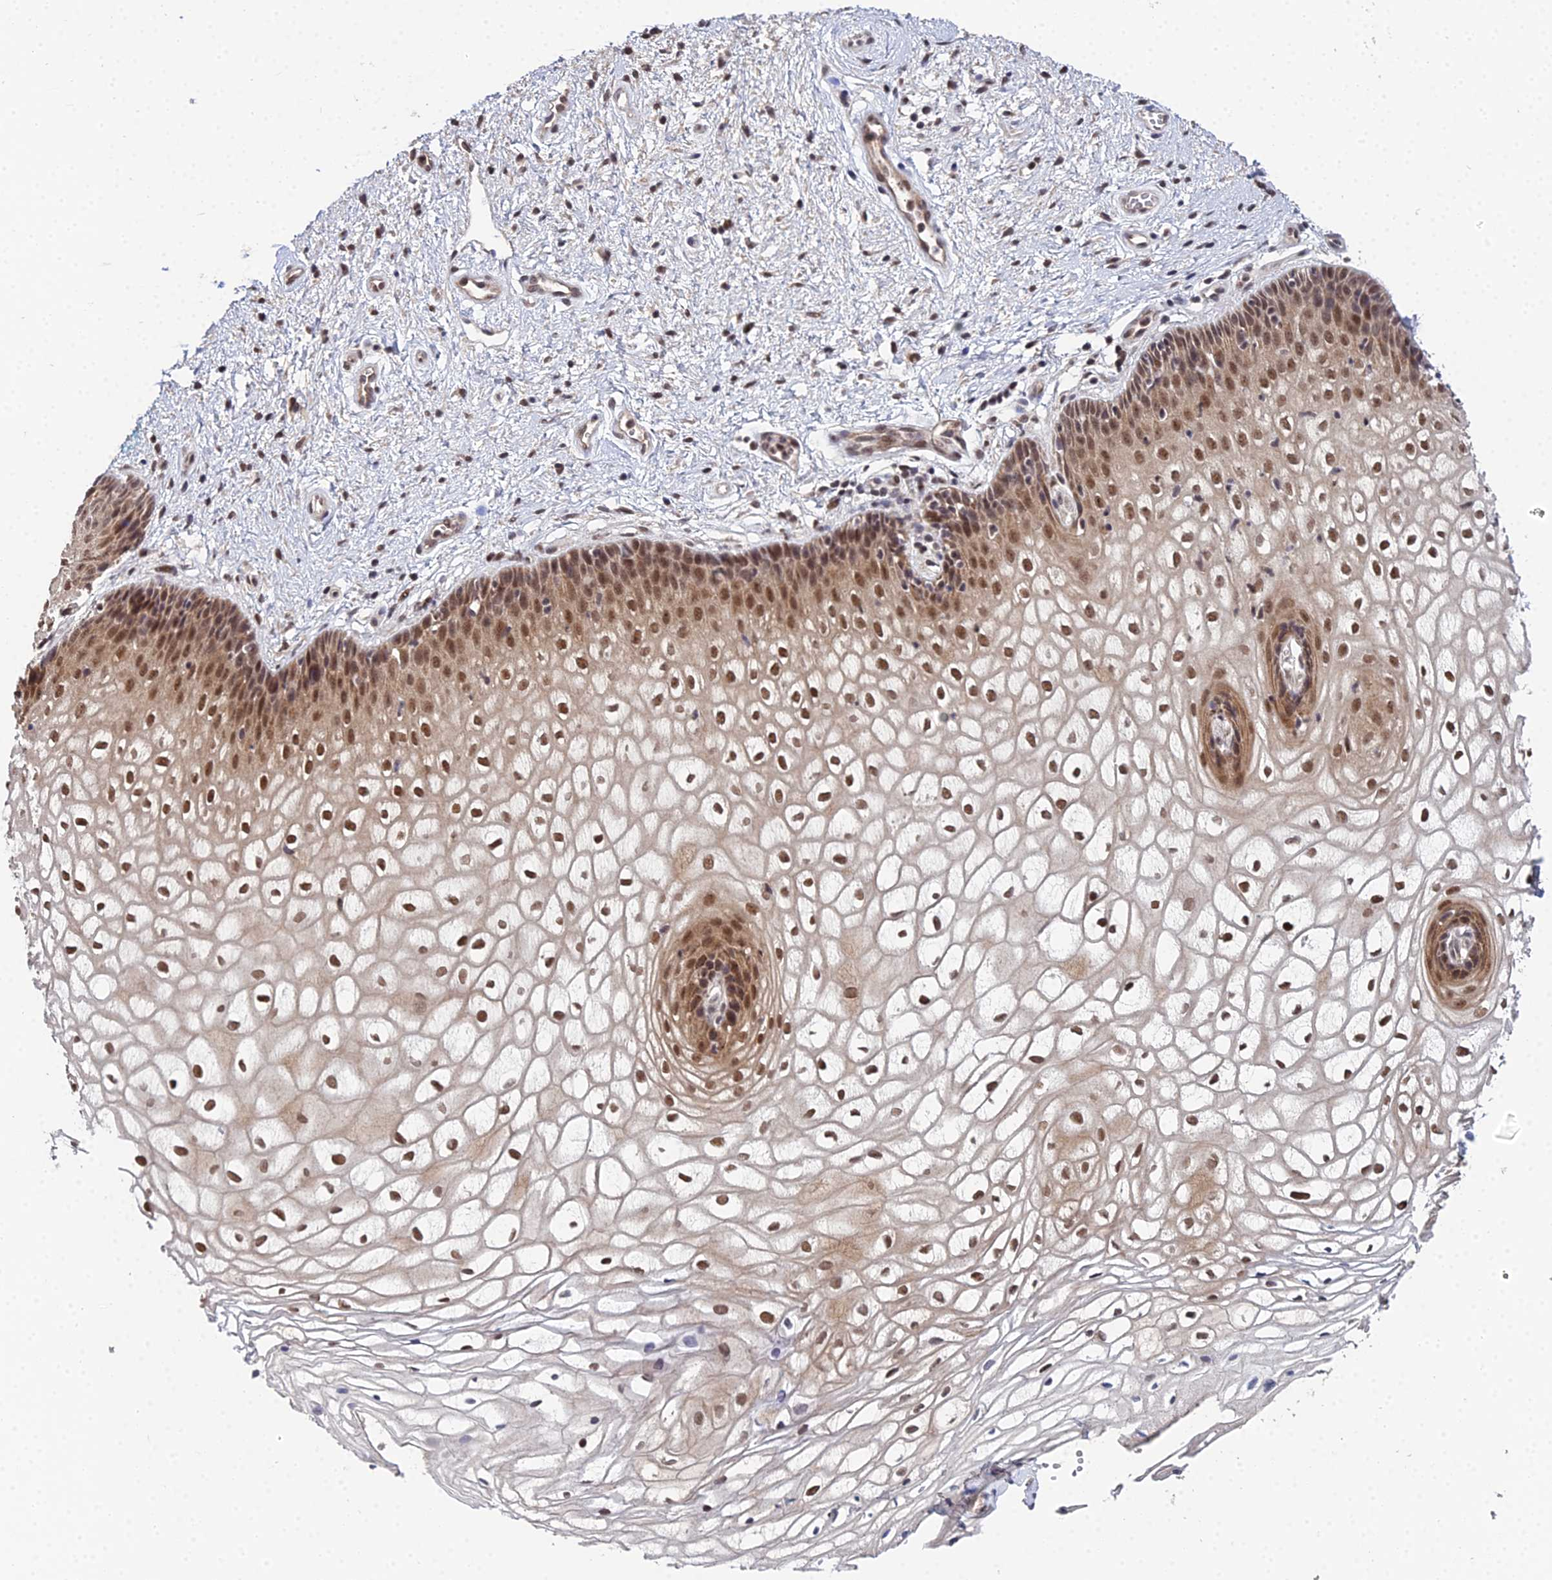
{"staining": {"intensity": "moderate", "quantity": ">75%", "location": "cytoplasmic/membranous,nuclear"}, "tissue": "vagina", "cell_type": "Squamous epithelial cells", "image_type": "normal", "snomed": [{"axis": "morphology", "description": "Normal tissue, NOS"}, {"axis": "topography", "description": "Vagina"}], "caption": "Human vagina stained with a brown dye exhibits moderate cytoplasmic/membranous,nuclear positive positivity in about >75% of squamous epithelial cells.", "gene": "BIVM", "patient": {"sex": "female", "age": 34}}